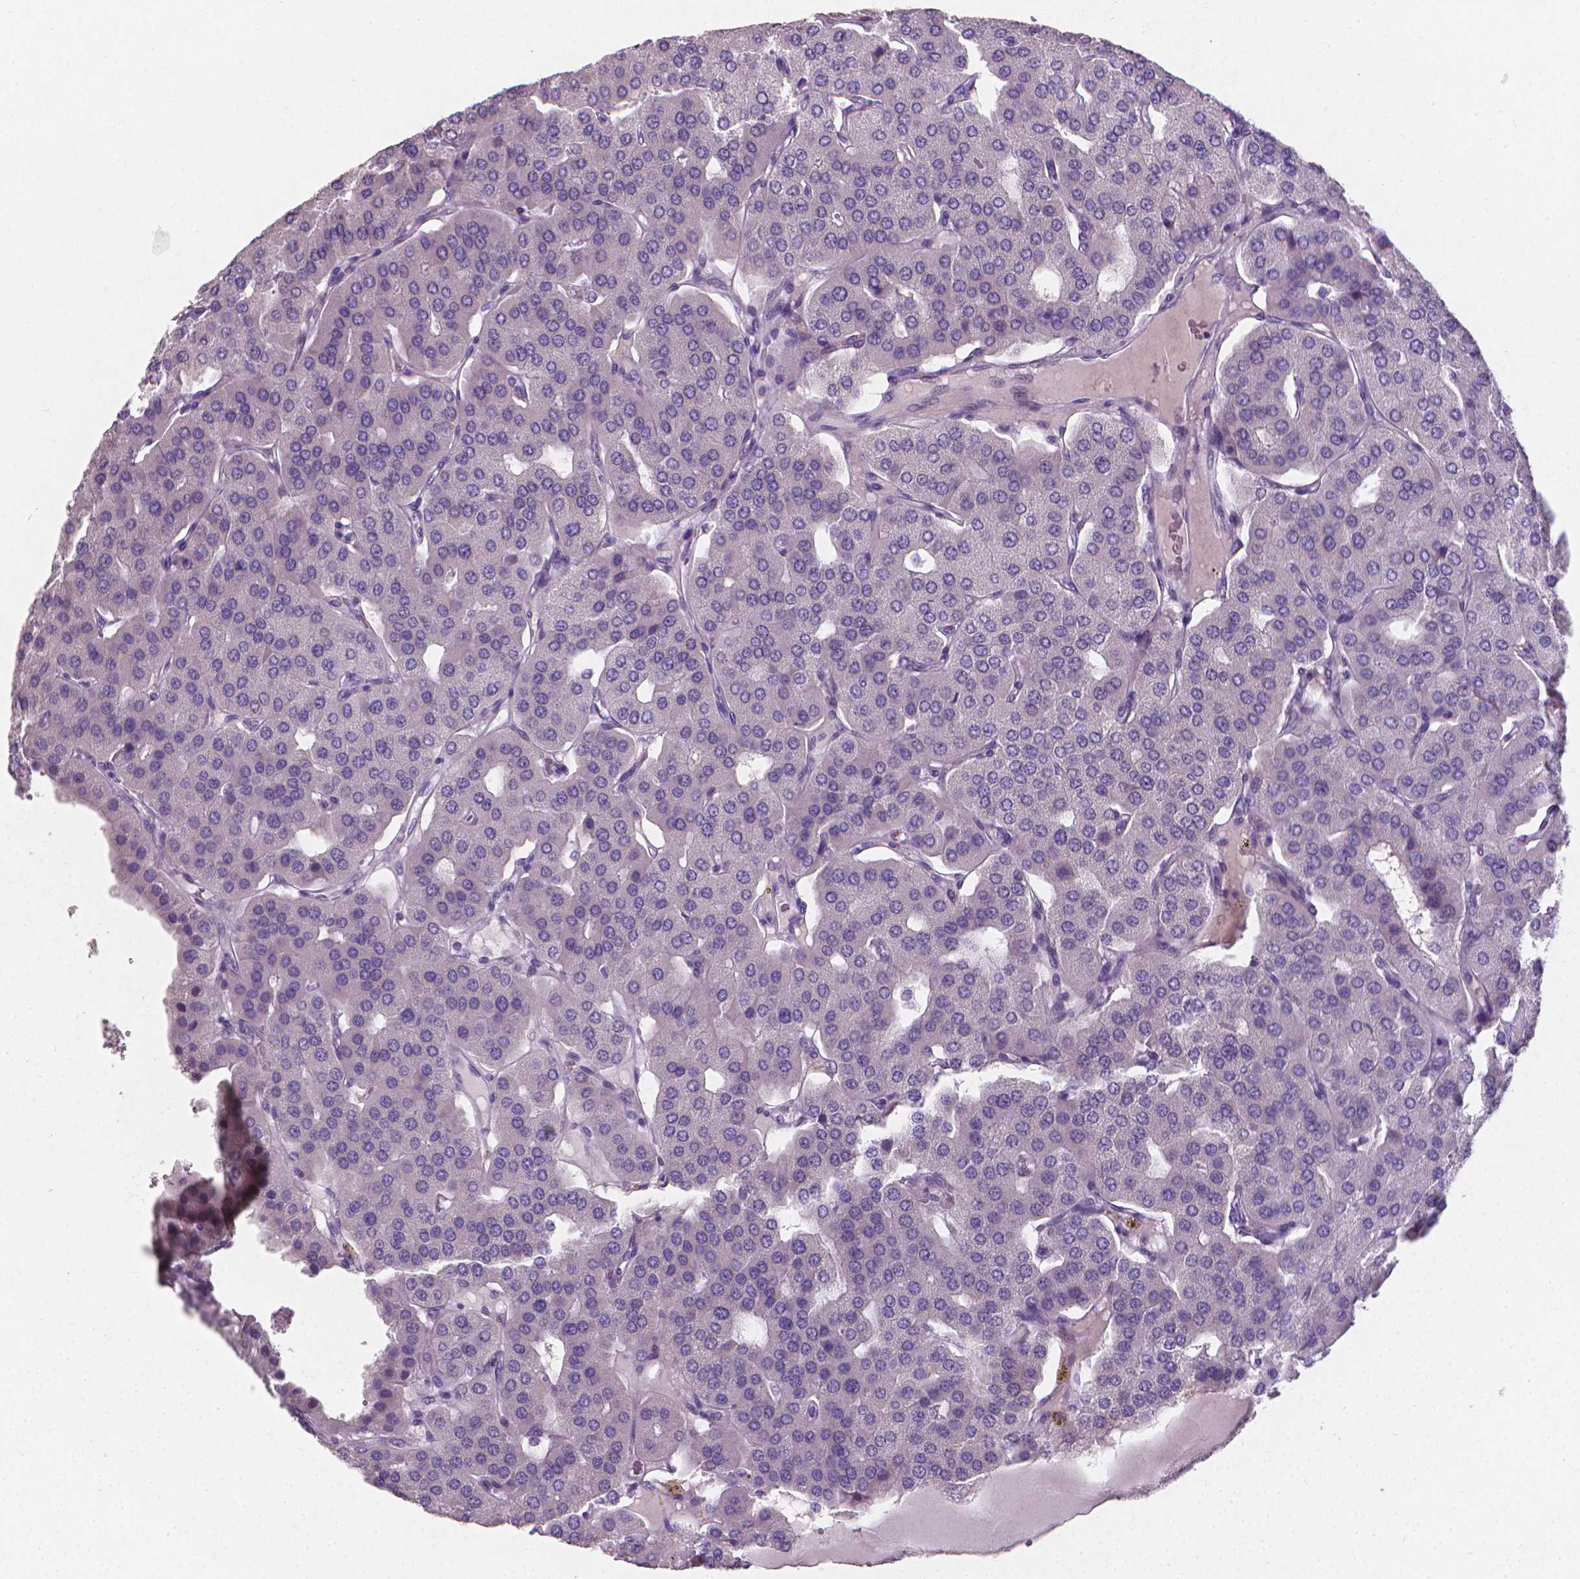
{"staining": {"intensity": "negative", "quantity": "none", "location": "none"}, "tissue": "parathyroid gland", "cell_type": "Glandular cells", "image_type": "normal", "snomed": [{"axis": "morphology", "description": "Normal tissue, NOS"}, {"axis": "morphology", "description": "Adenoma, NOS"}, {"axis": "topography", "description": "Parathyroid gland"}], "caption": "DAB (3,3'-diaminobenzidine) immunohistochemical staining of normal human parathyroid gland displays no significant expression in glandular cells. Nuclei are stained in blue.", "gene": "XPNPEP2", "patient": {"sex": "female", "age": 86}}